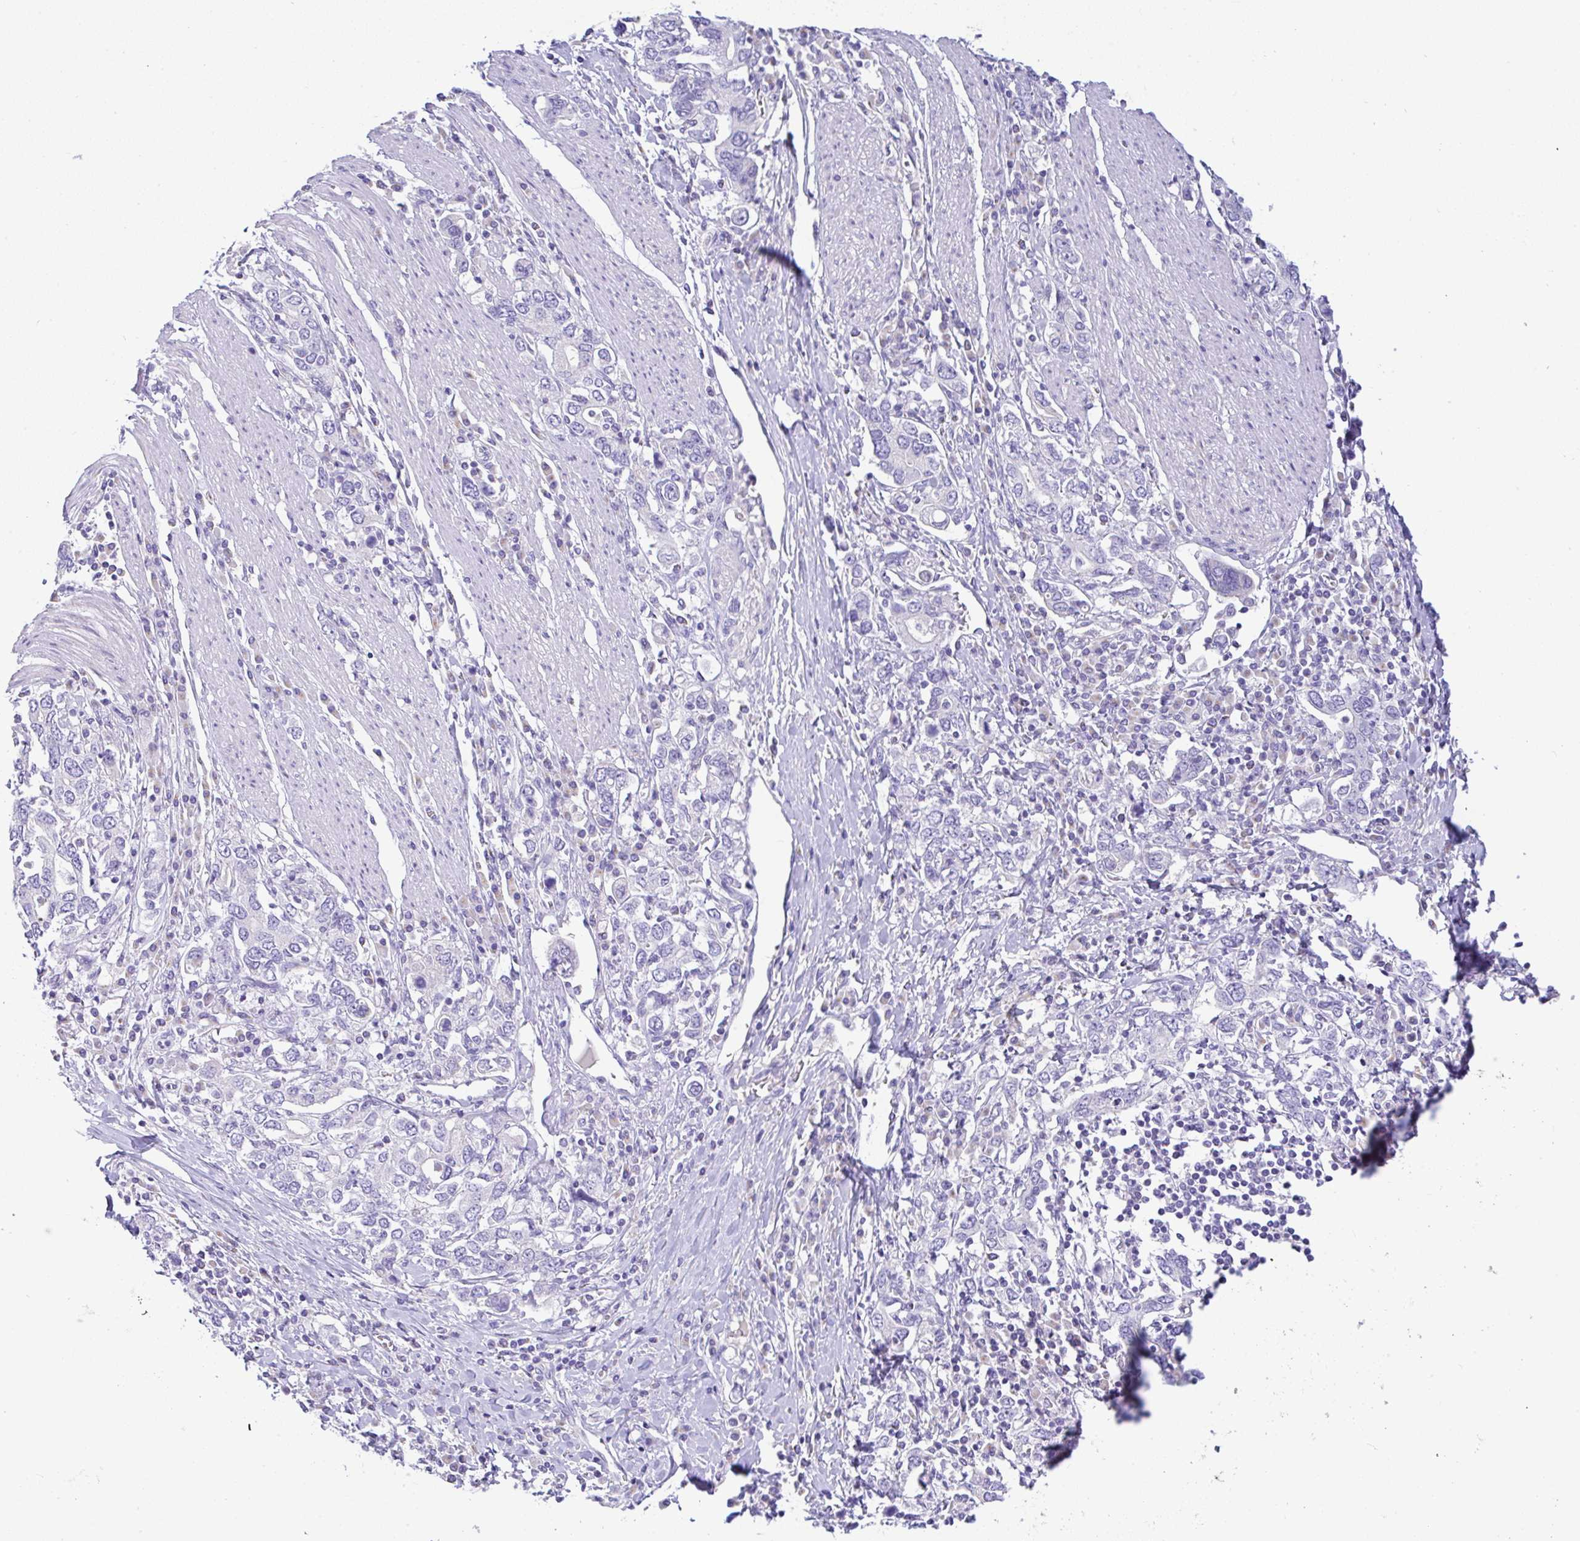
{"staining": {"intensity": "negative", "quantity": "none", "location": "none"}, "tissue": "stomach cancer", "cell_type": "Tumor cells", "image_type": "cancer", "snomed": [{"axis": "morphology", "description": "Adenocarcinoma, NOS"}, {"axis": "topography", "description": "Stomach, upper"}, {"axis": "topography", "description": "Stomach"}], "caption": "Tumor cells show no significant positivity in stomach adenocarcinoma. (DAB (3,3'-diaminobenzidine) immunohistochemistry with hematoxylin counter stain).", "gene": "SERPINE3", "patient": {"sex": "male", "age": 62}}